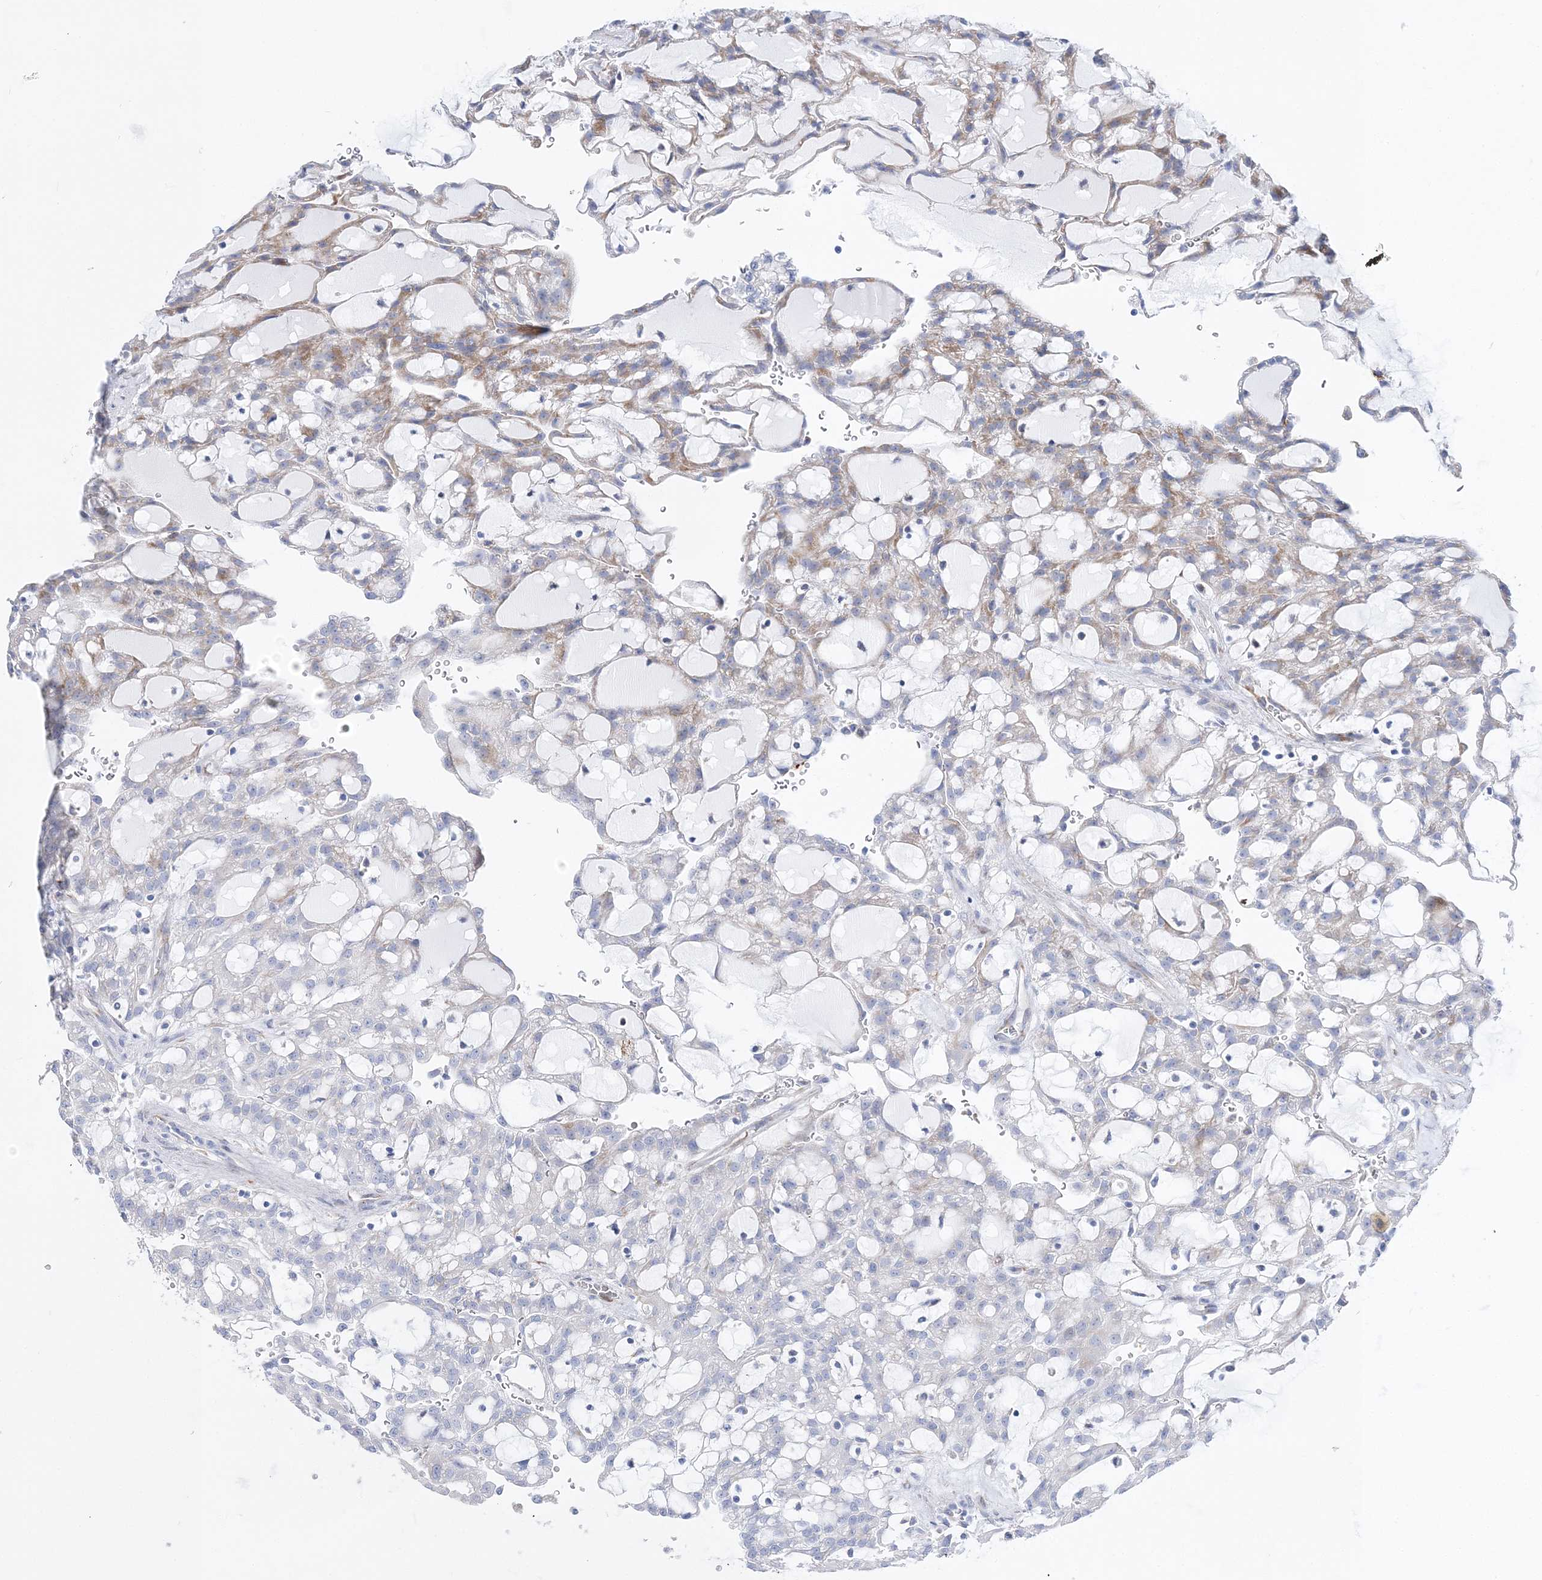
{"staining": {"intensity": "moderate", "quantity": "<25%", "location": "cytoplasmic/membranous"}, "tissue": "renal cancer", "cell_type": "Tumor cells", "image_type": "cancer", "snomed": [{"axis": "morphology", "description": "Adenocarcinoma, NOS"}, {"axis": "topography", "description": "Kidney"}], "caption": "An immunohistochemistry histopathology image of tumor tissue is shown. Protein staining in brown shows moderate cytoplasmic/membranous positivity in renal cancer within tumor cells.", "gene": "TSPYL6", "patient": {"sex": "male", "age": 63}}